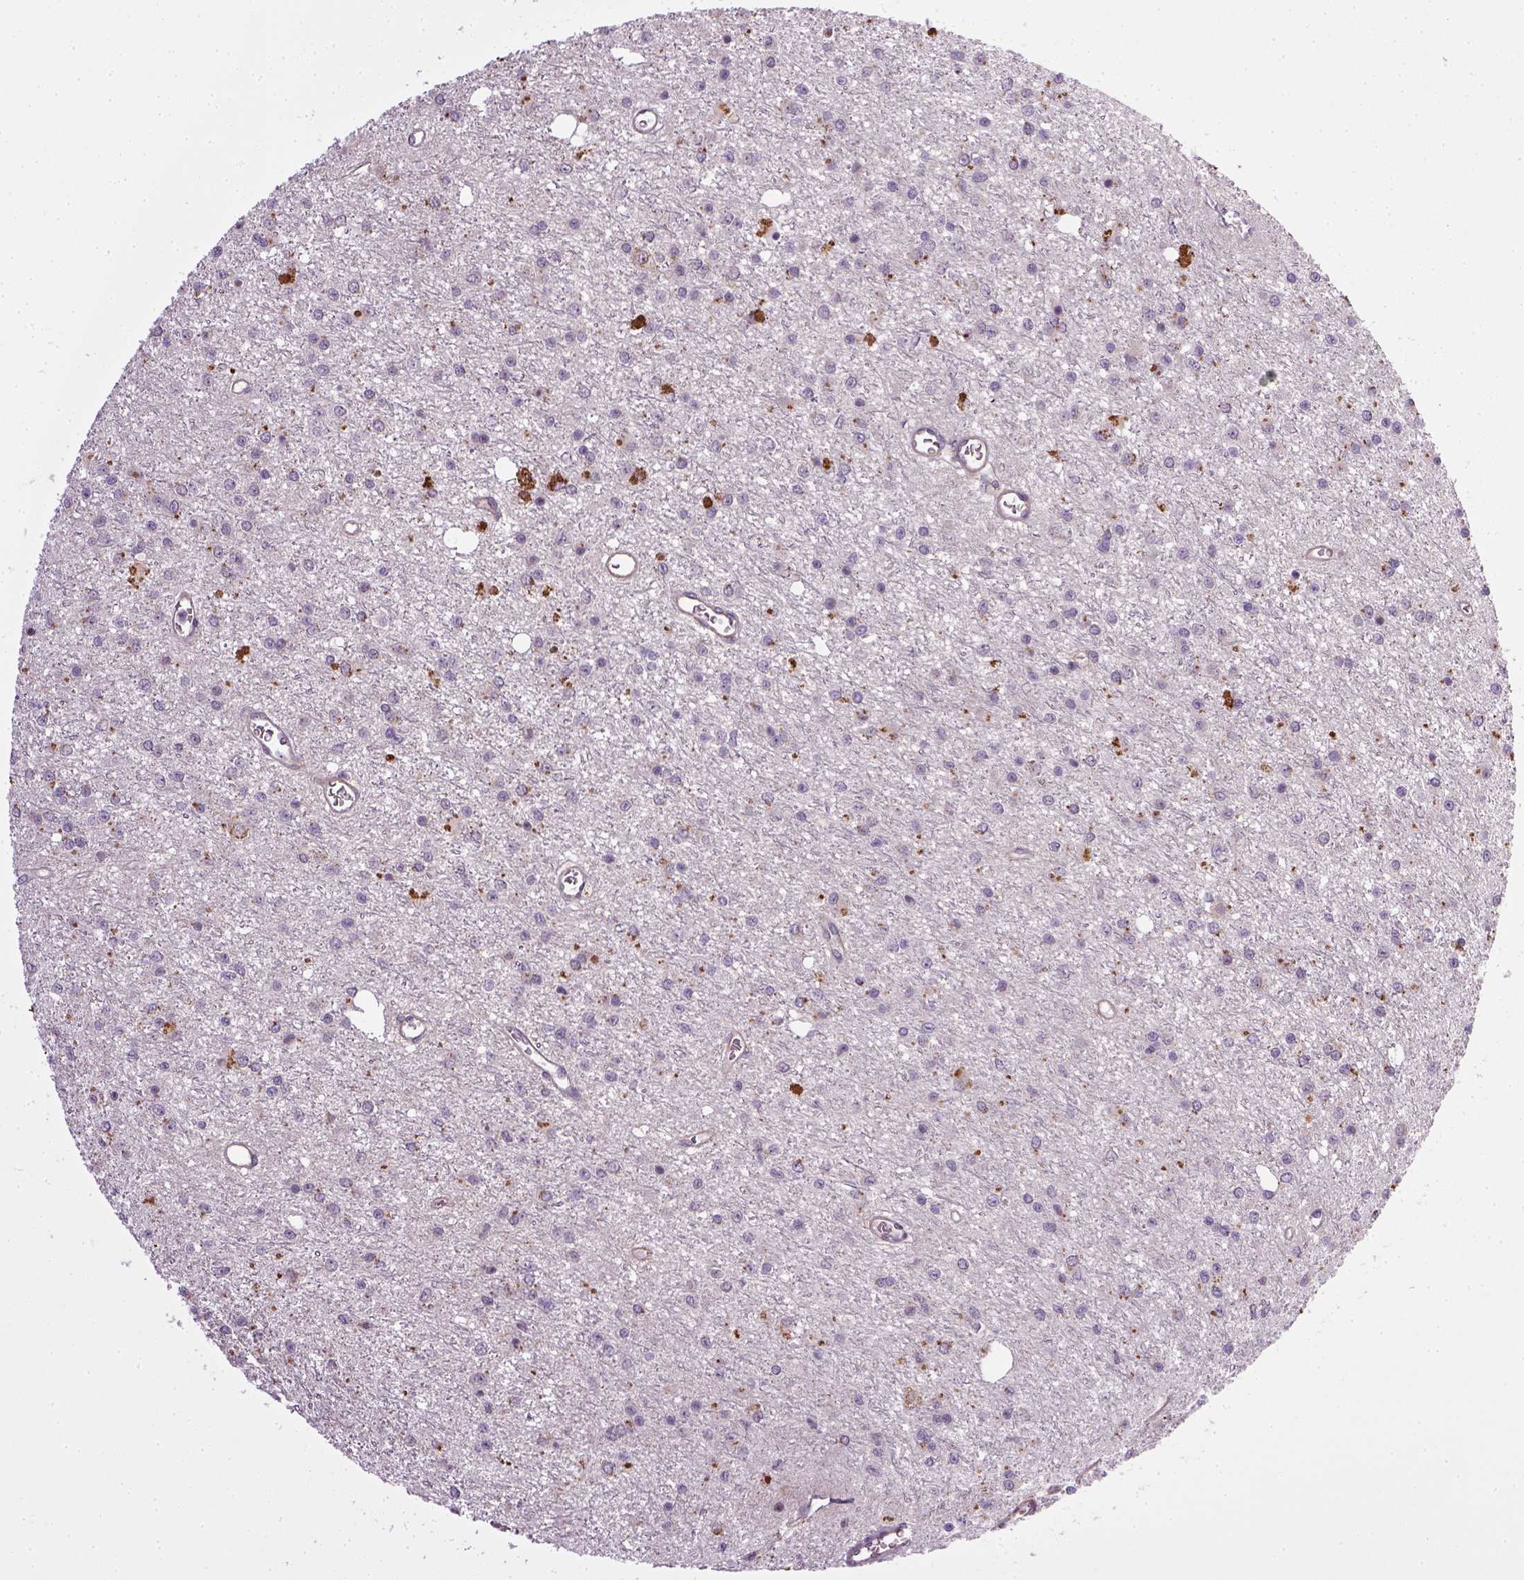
{"staining": {"intensity": "negative", "quantity": "none", "location": "none"}, "tissue": "glioma", "cell_type": "Tumor cells", "image_type": "cancer", "snomed": [{"axis": "morphology", "description": "Glioma, malignant, Low grade"}, {"axis": "topography", "description": "Brain"}], "caption": "This micrograph is of malignant glioma (low-grade) stained with immunohistochemistry to label a protein in brown with the nuclei are counter-stained blue. There is no staining in tumor cells.", "gene": "TPRG1", "patient": {"sex": "female", "age": 45}}